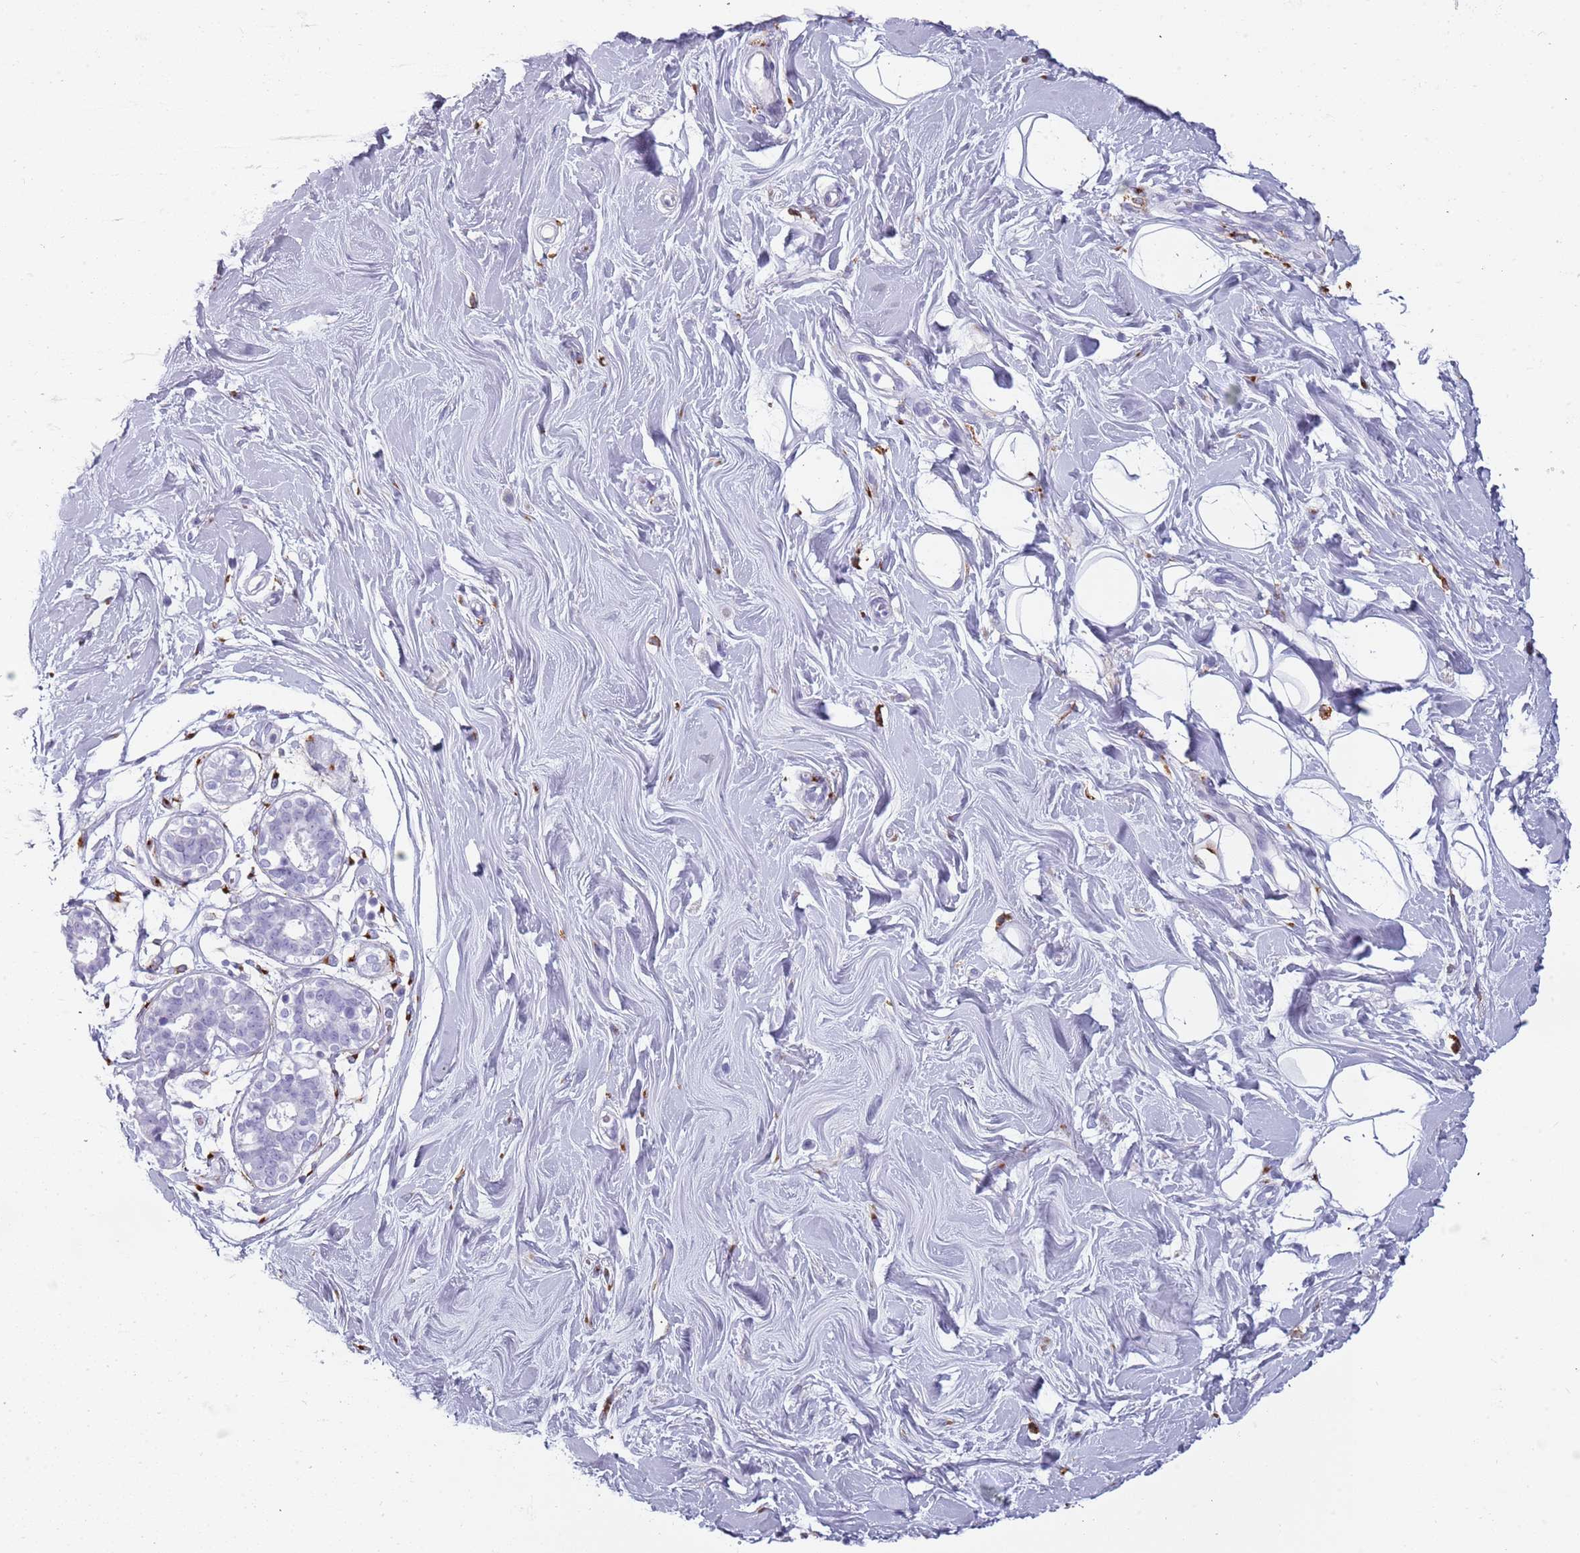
{"staining": {"intensity": "negative", "quantity": "none", "location": "none"}, "tissue": "adipose tissue", "cell_type": "Adipocytes", "image_type": "normal", "snomed": [{"axis": "morphology", "description": "Normal tissue, NOS"}, {"axis": "topography", "description": "Cartilage tissue"}, {"axis": "topography", "description": "Bronchus"}], "caption": "High magnification brightfield microscopy of unremarkable adipose tissue stained with DAB (brown) and counterstained with hematoxylin (blue): adipocytes show no significant positivity. (DAB (3,3'-diaminobenzidine) immunohistochemistry (IHC) with hematoxylin counter stain).", "gene": "COLEC12", "patient": {"sex": "male", "age": 56}}